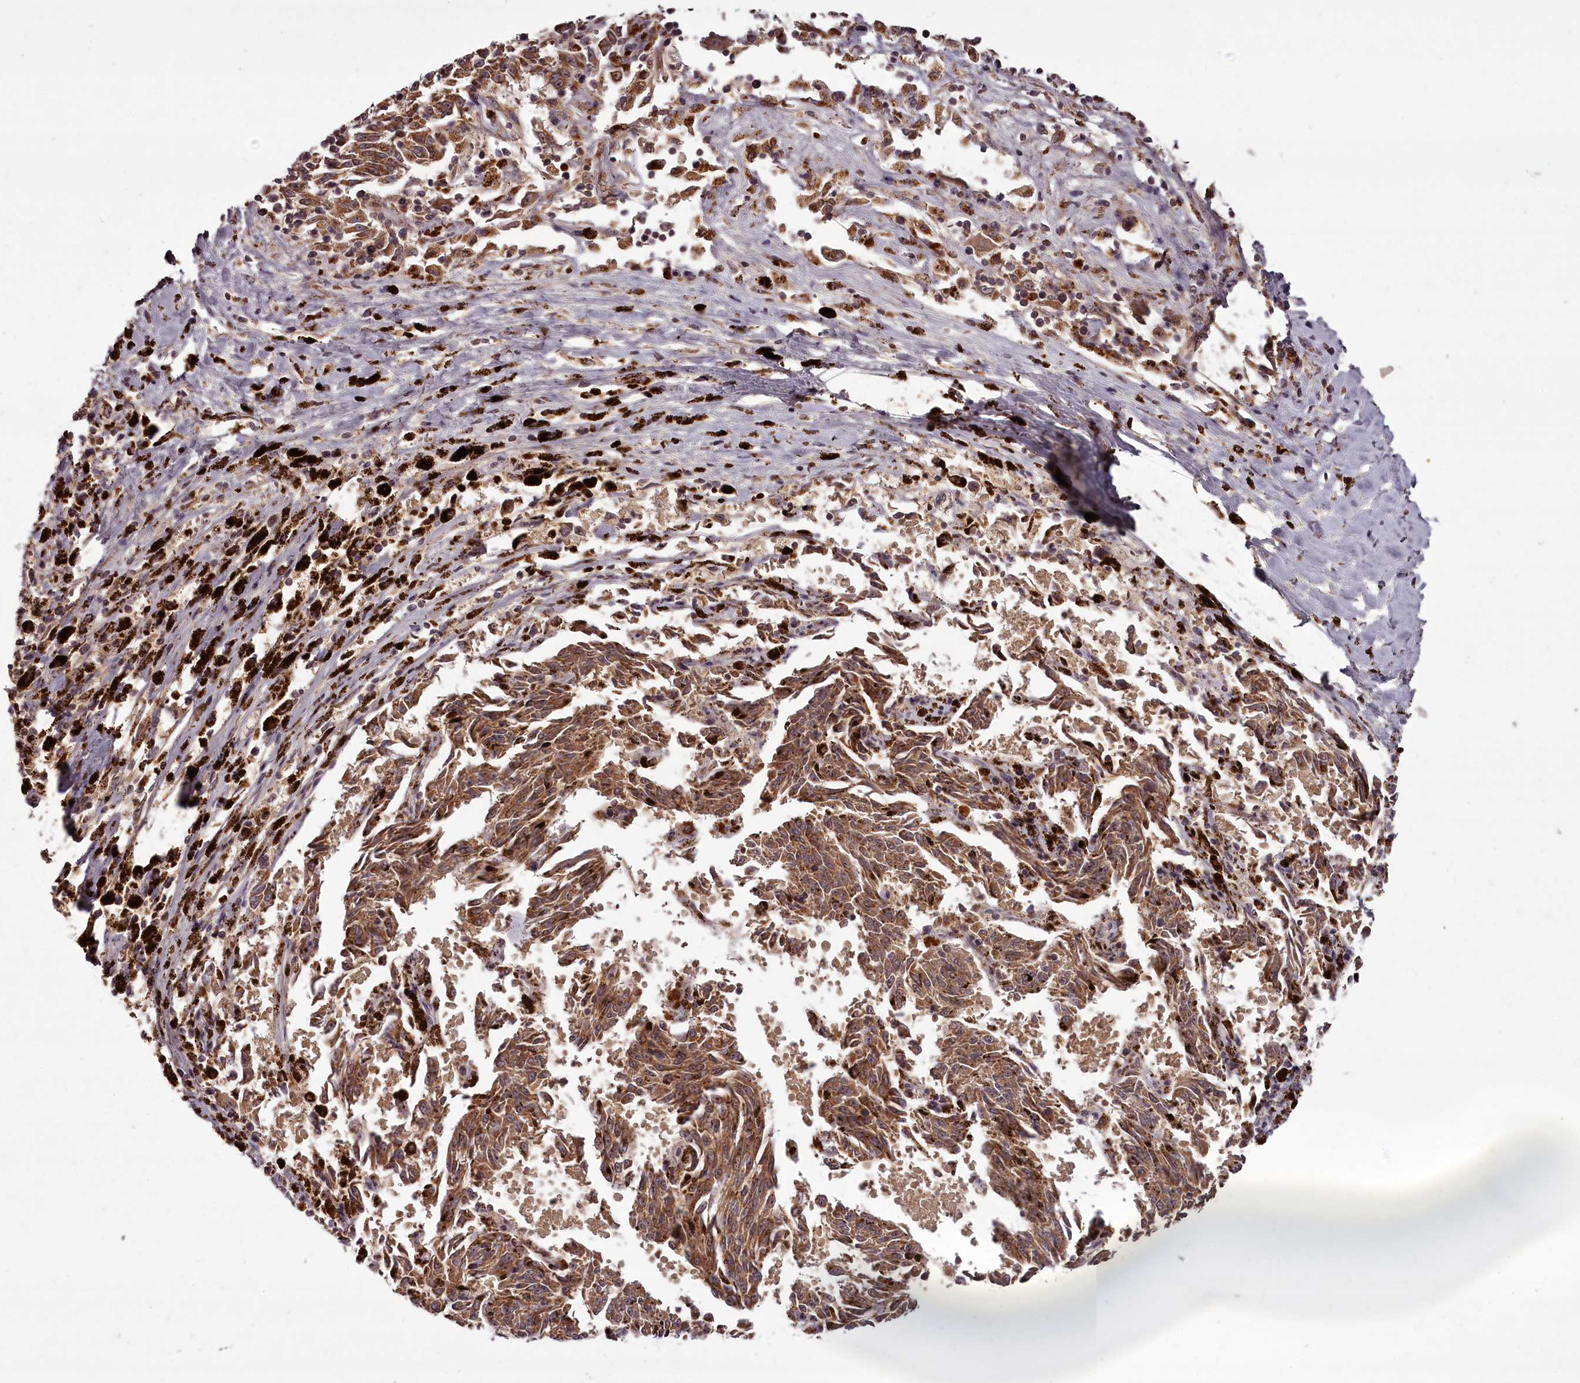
{"staining": {"intensity": "moderate", "quantity": ">75%", "location": "cytoplasmic/membranous"}, "tissue": "melanoma", "cell_type": "Tumor cells", "image_type": "cancer", "snomed": [{"axis": "morphology", "description": "Malignant melanoma, NOS"}, {"axis": "topography", "description": "Skin"}], "caption": "The immunohistochemical stain labels moderate cytoplasmic/membranous positivity in tumor cells of melanoma tissue.", "gene": "PCBP2", "patient": {"sex": "female", "age": 72}}